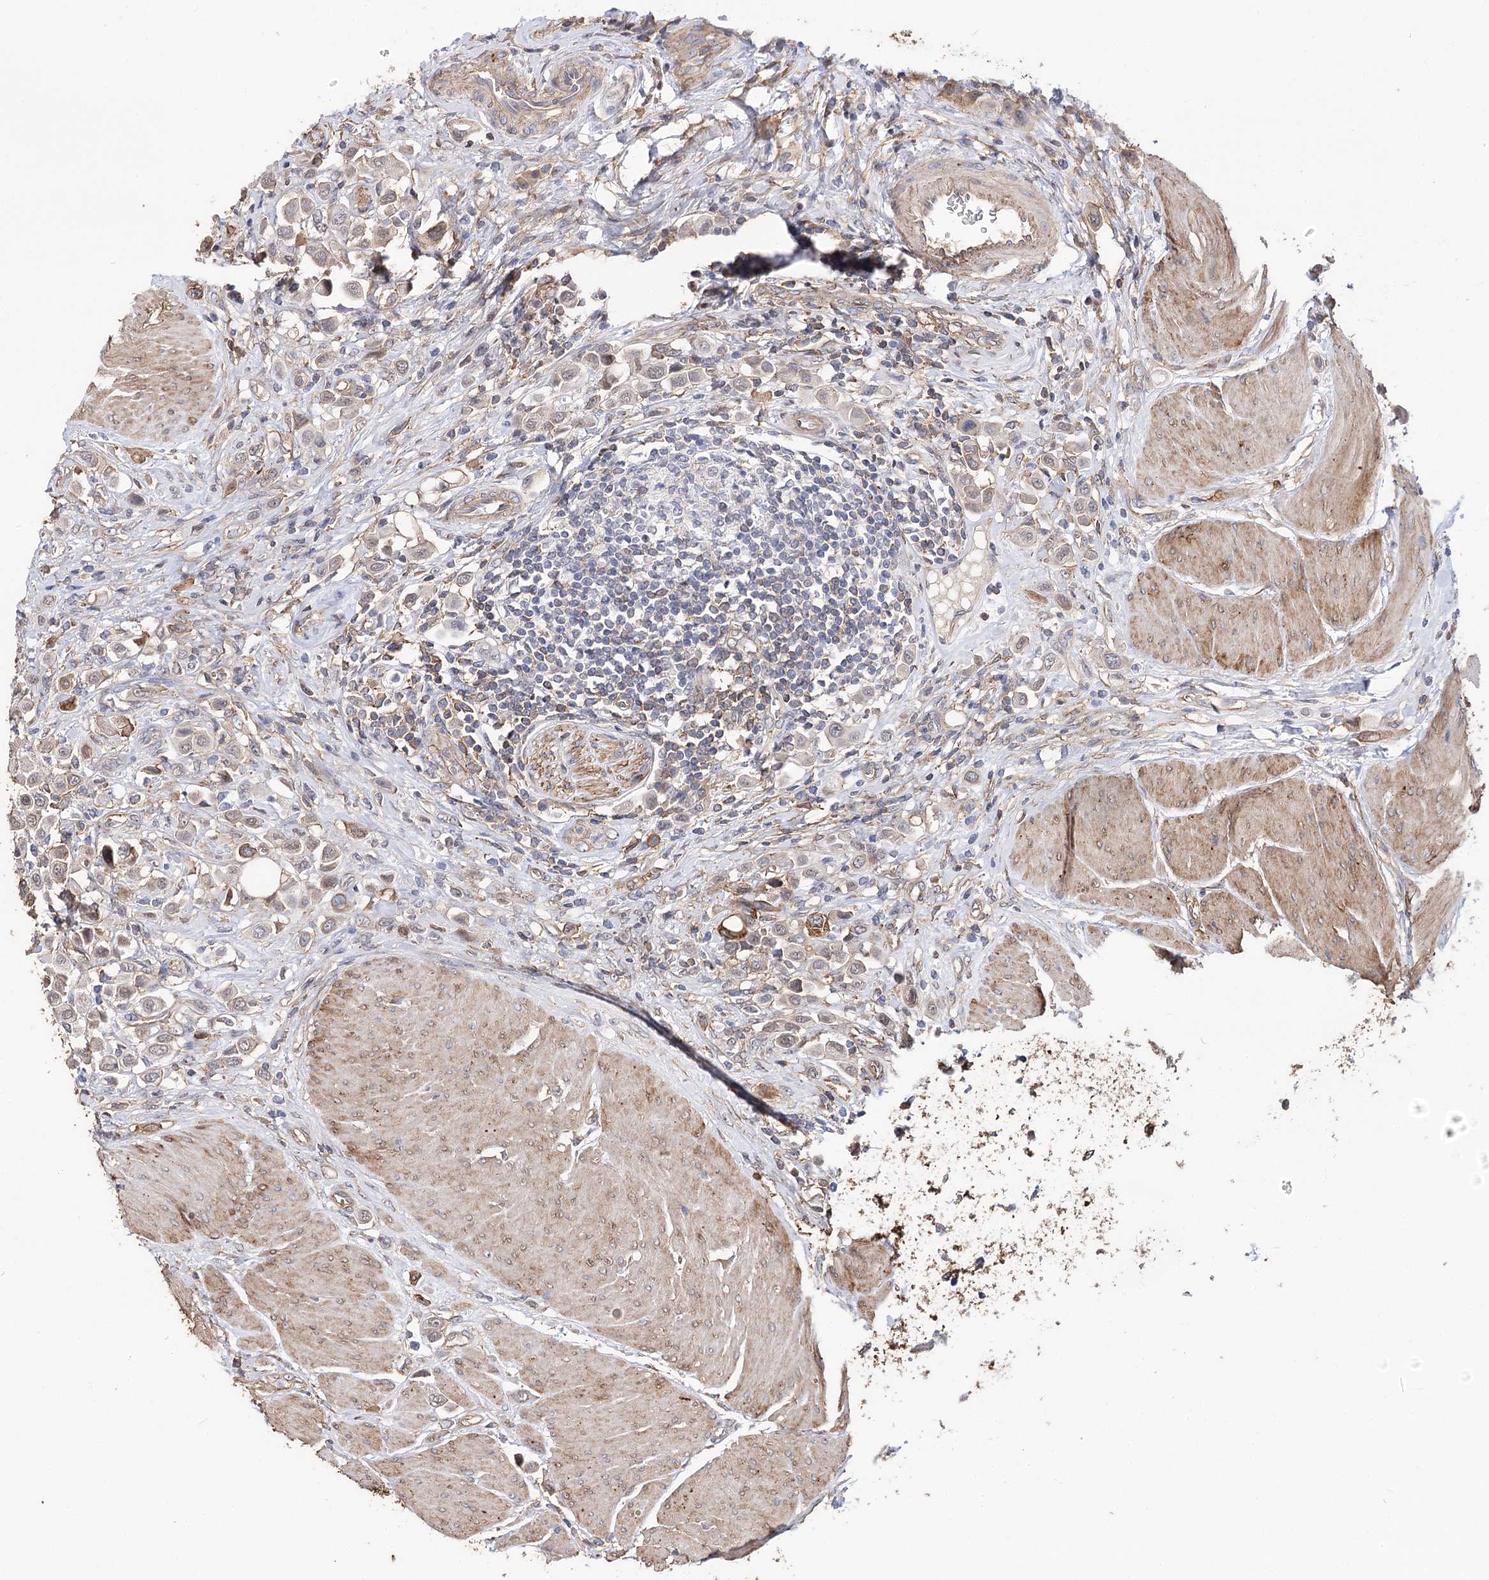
{"staining": {"intensity": "weak", "quantity": "<25%", "location": "cytoplasmic/membranous"}, "tissue": "urothelial cancer", "cell_type": "Tumor cells", "image_type": "cancer", "snomed": [{"axis": "morphology", "description": "Urothelial carcinoma, High grade"}, {"axis": "topography", "description": "Urinary bladder"}], "caption": "Immunohistochemistry of urothelial cancer shows no staining in tumor cells.", "gene": "TMEM218", "patient": {"sex": "male", "age": 50}}